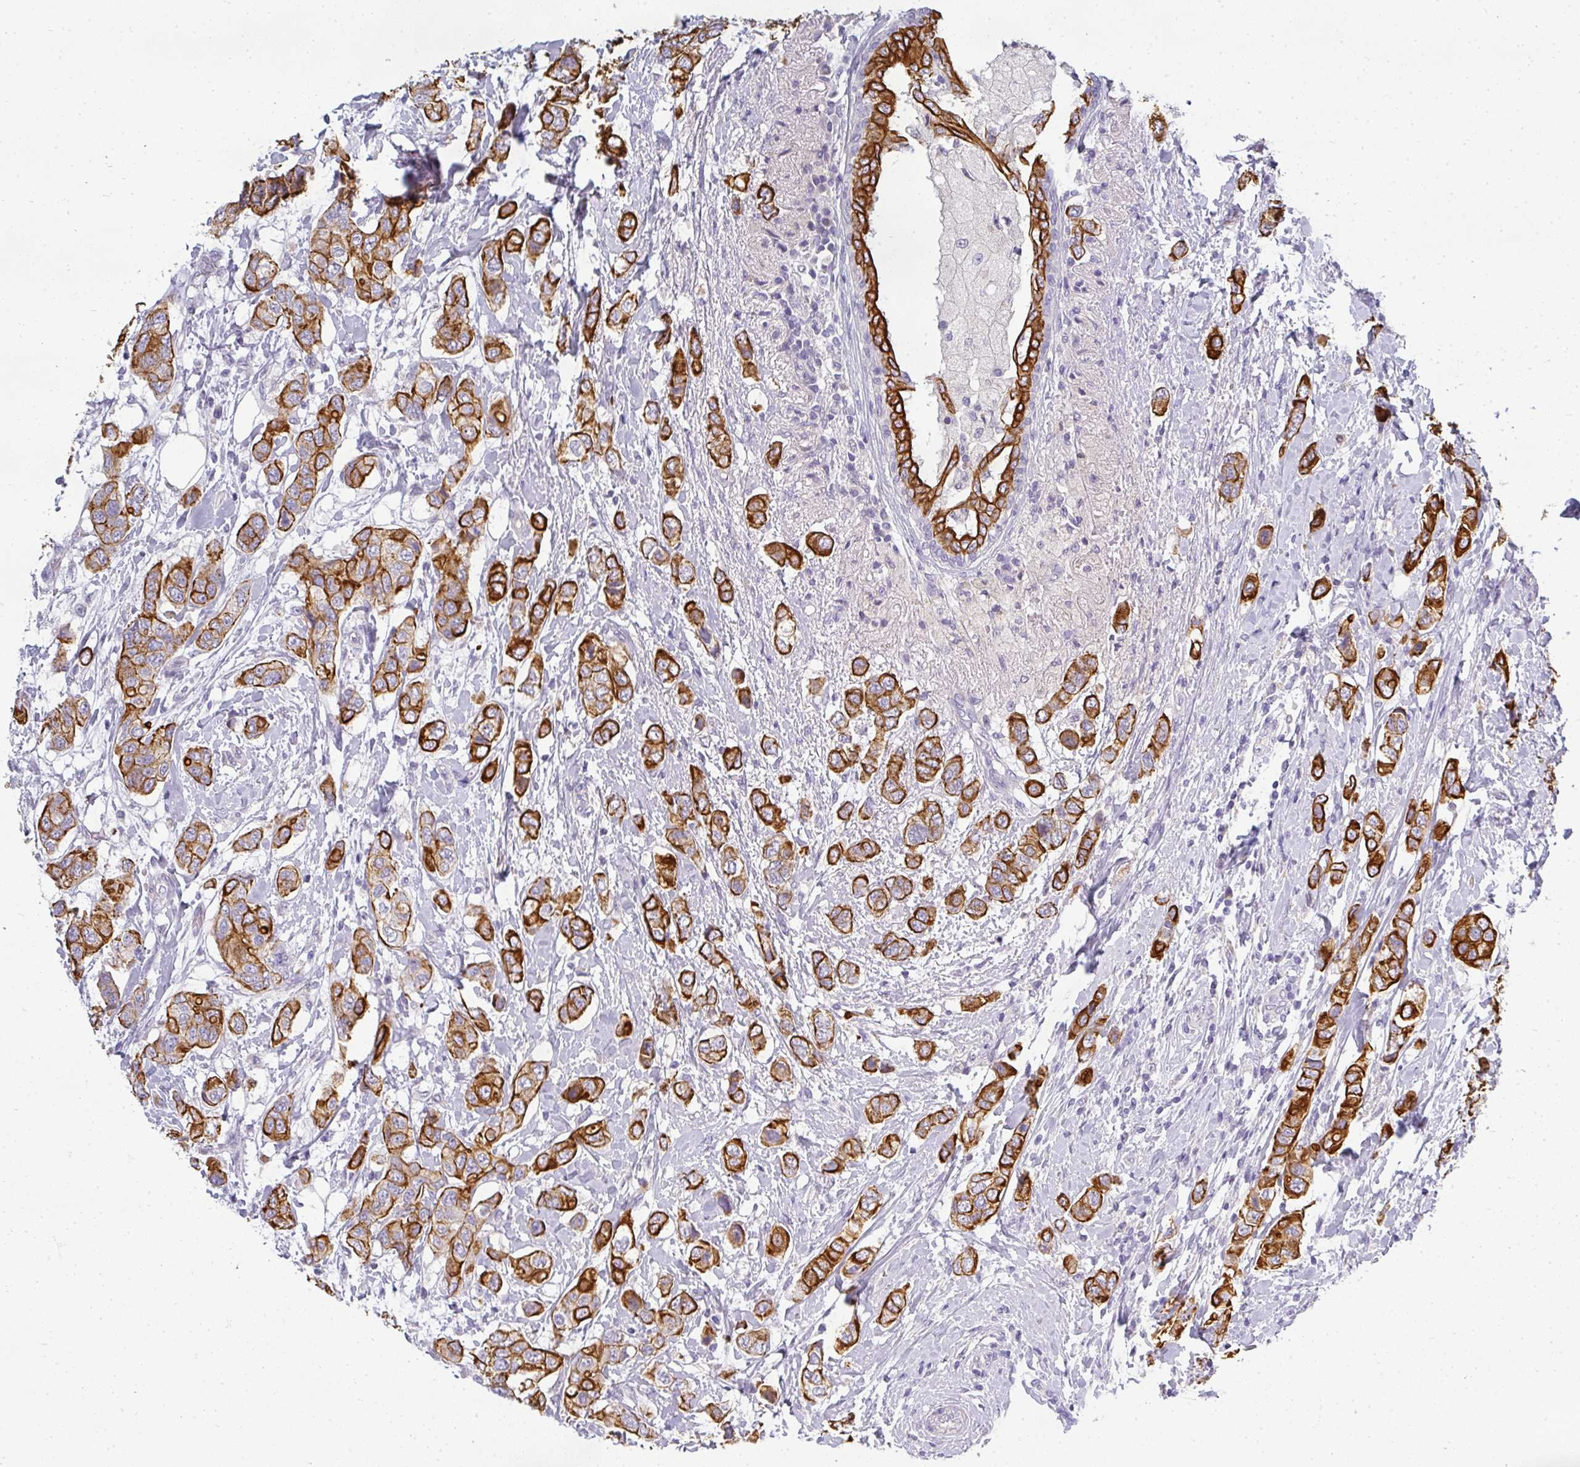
{"staining": {"intensity": "strong", "quantity": ">75%", "location": "cytoplasmic/membranous"}, "tissue": "breast cancer", "cell_type": "Tumor cells", "image_type": "cancer", "snomed": [{"axis": "morphology", "description": "Lobular carcinoma"}, {"axis": "topography", "description": "Breast"}], "caption": "A high amount of strong cytoplasmic/membranous staining is present in approximately >75% of tumor cells in lobular carcinoma (breast) tissue. The protein of interest is shown in brown color, while the nuclei are stained blue.", "gene": "ASXL3", "patient": {"sex": "female", "age": 51}}